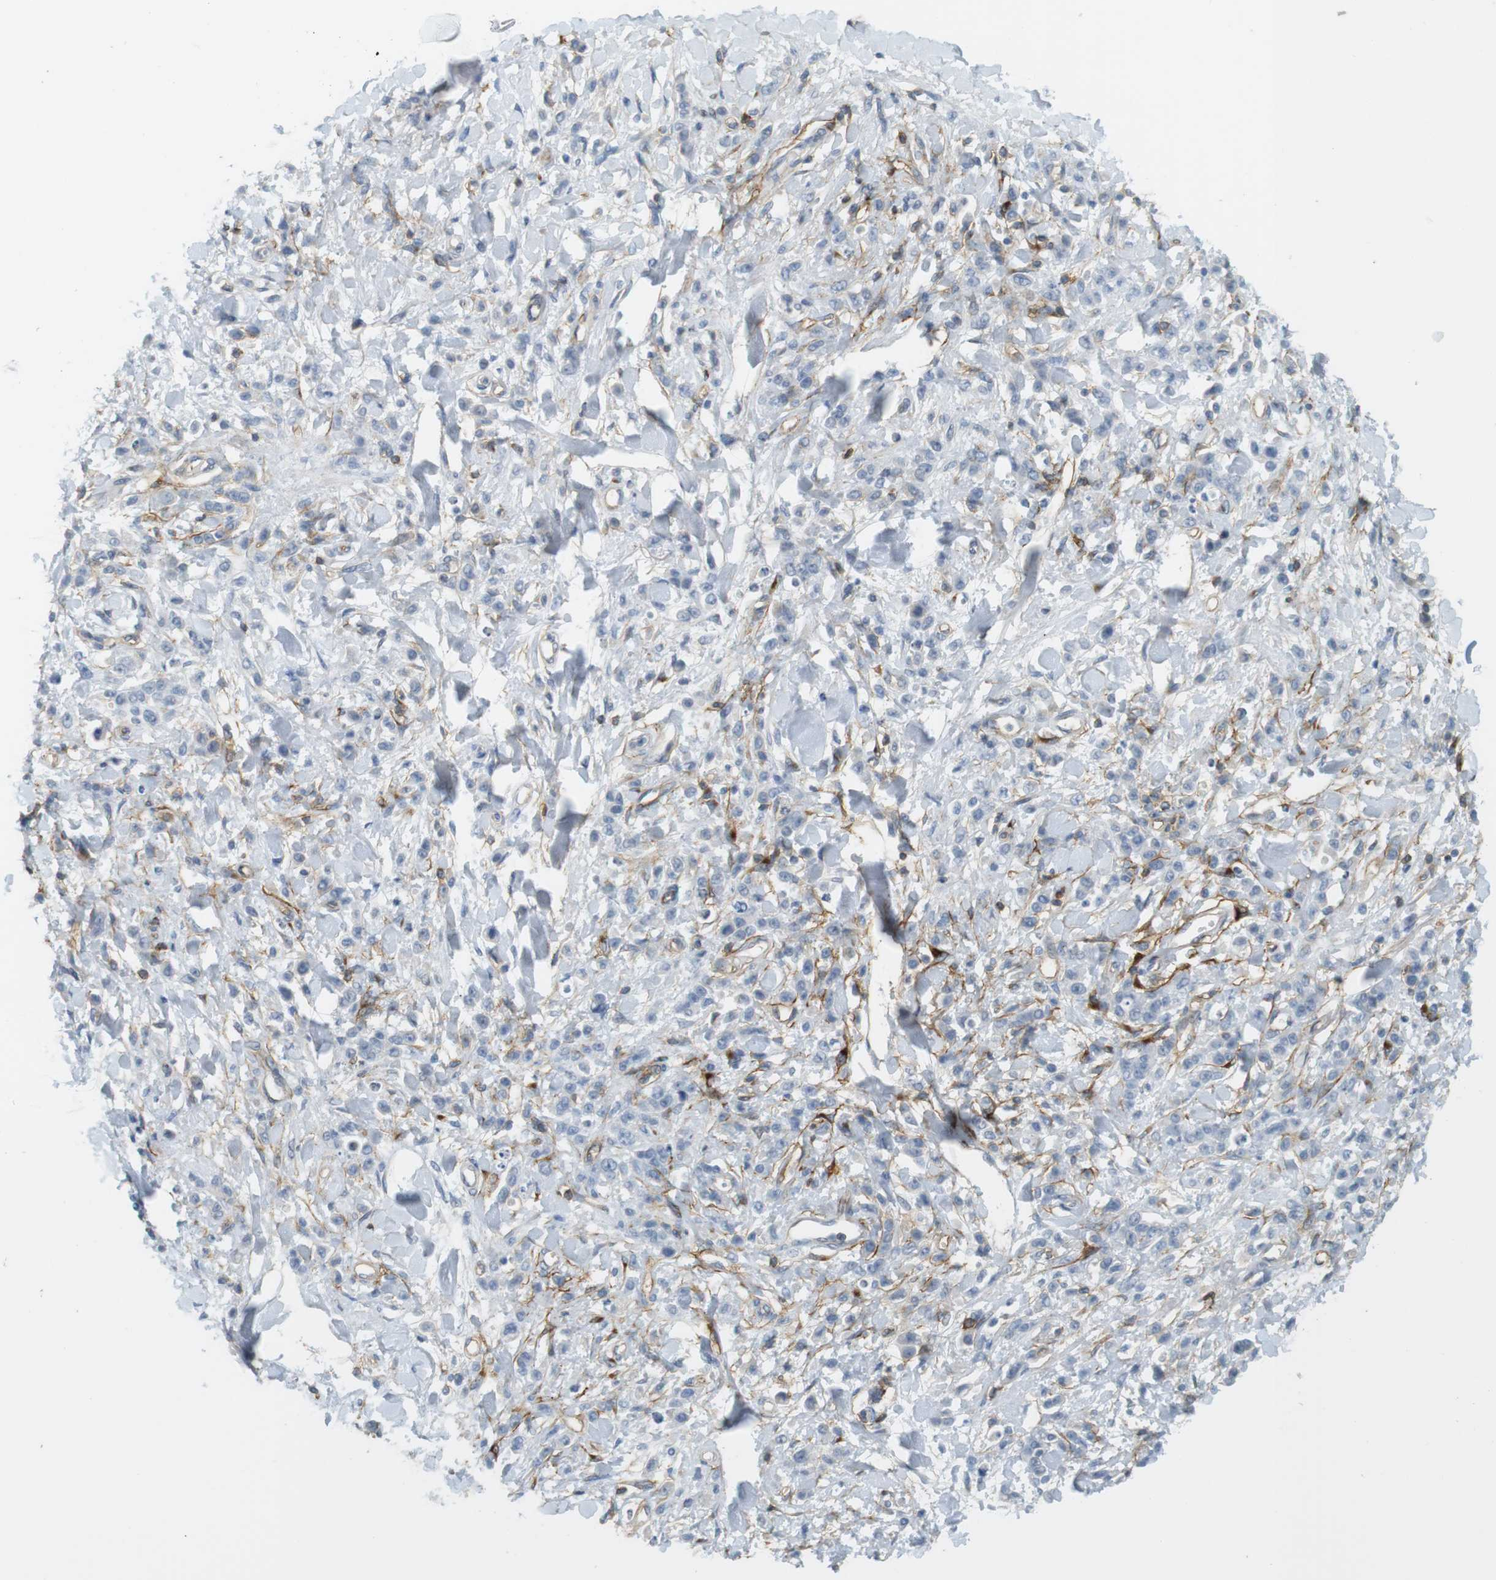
{"staining": {"intensity": "negative", "quantity": "none", "location": "none"}, "tissue": "stomach cancer", "cell_type": "Tumor cells", "image_type": "cancer", "snomed": [{"axis": "morphology", "description": "Normal tissue, NOS"}, {"axis": "morphology", "description": "Adenocarcinoma, NOS"}, {"axis": "topography", "description": "Stomach"}], "caption": "A micrograph of adenocarcinoma (stomach) stained for a protein shows no brown staining in tumor cells. (Stains: DAB immunohistochemistry with hematoxylin counter stain, Microscopy: brightfield microscopy at high magnification).", "gene": "F2R", "patient": {"sex": "male", "age": 82}}